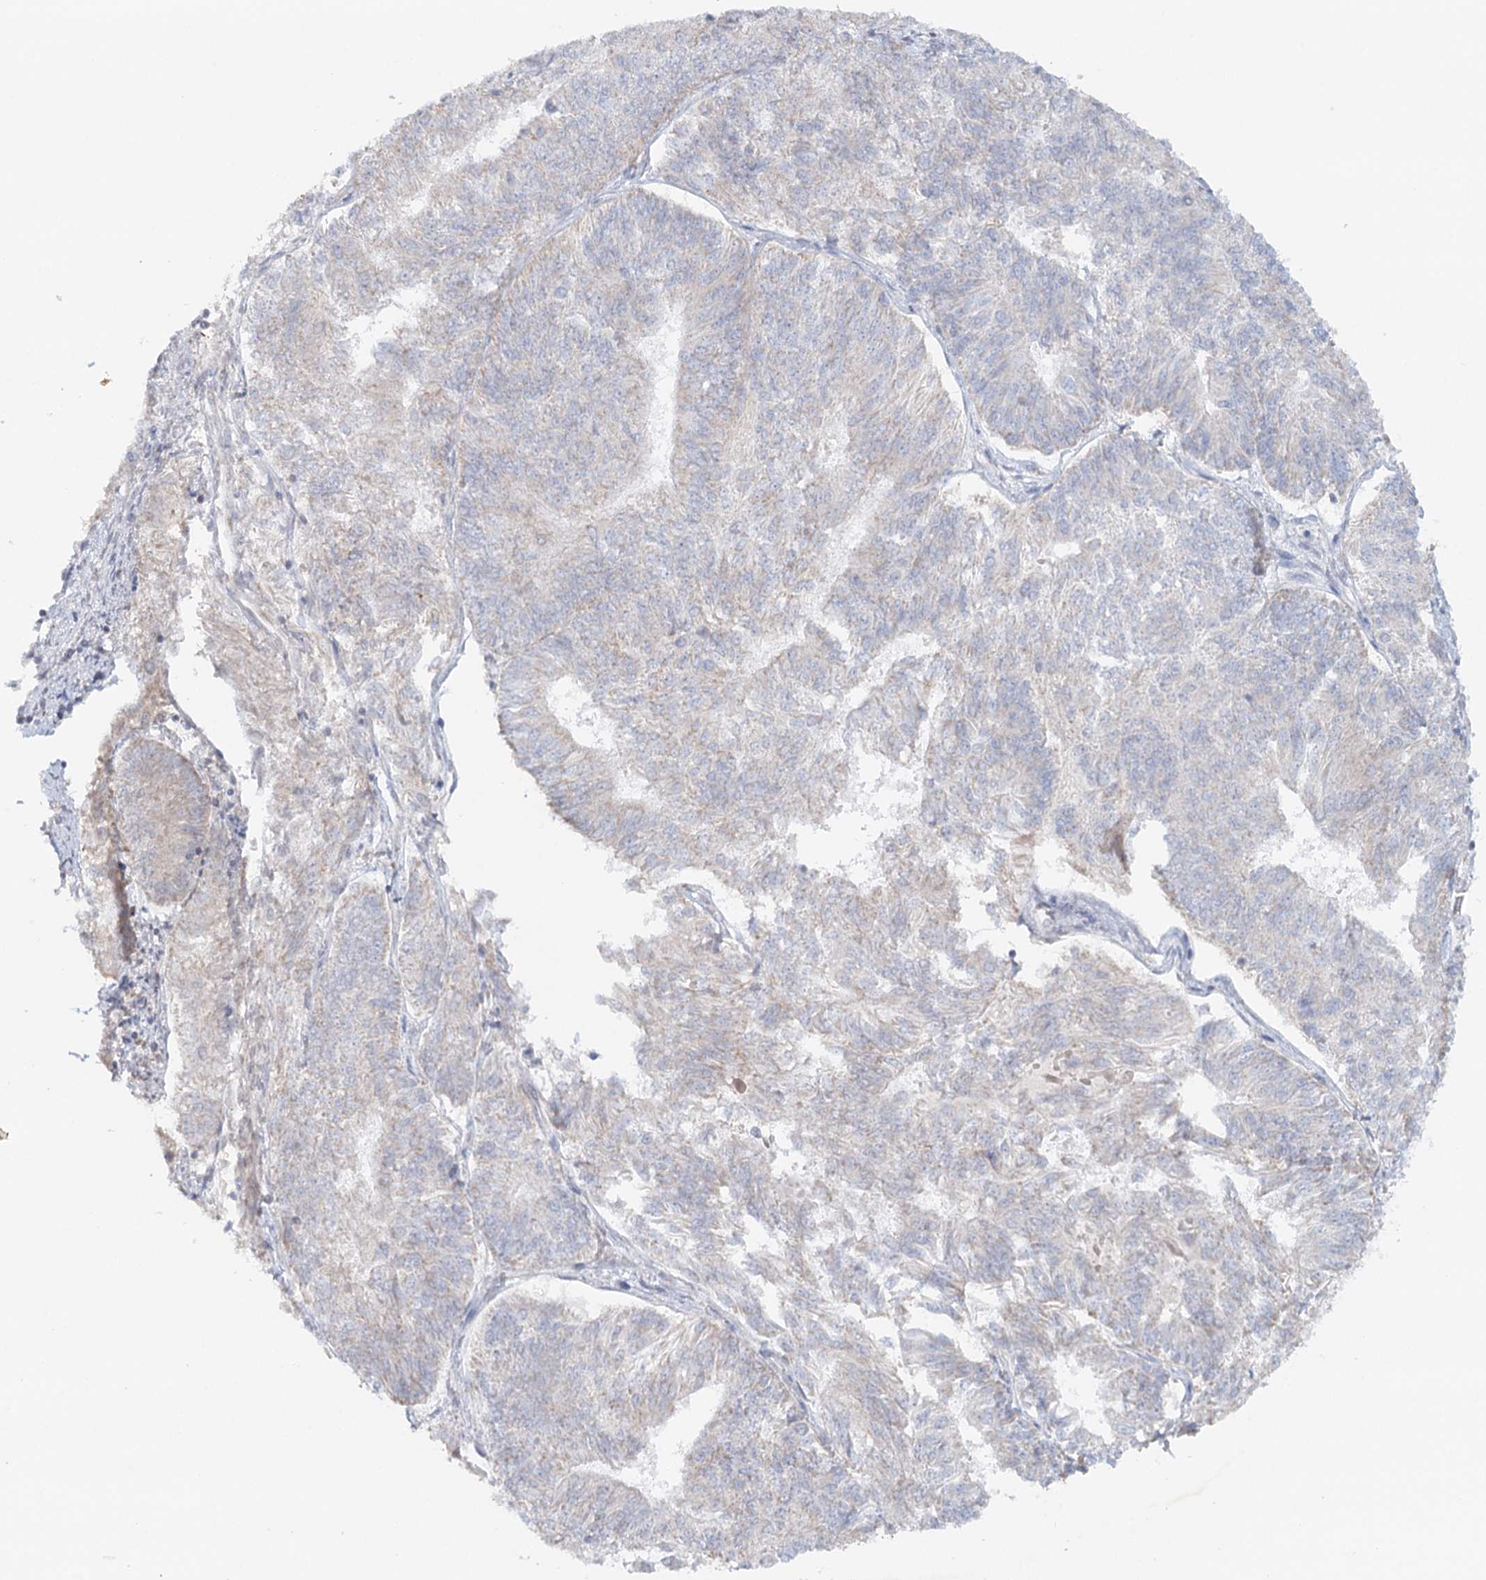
{"staining": {"intensity": "negative", "quantity": "none", "location": "none"}, "tissue": "endometrial cancer", "cell_type": "Tumor cells", "image_type": "cancer", "snomed": [{"axis": "morphology", "description": "Adenocarcinoma, NOS"}, {"axis": "topography", "description": "Endometrium"}], "caption": "IHC photomicrograph of human endometrial cancer (adenocarcinoma) stained for a protein (brown), which shows no expression in tumor cells.", "gene": "PSAPL1", "patient": {"sex": "female", "age": 58}}